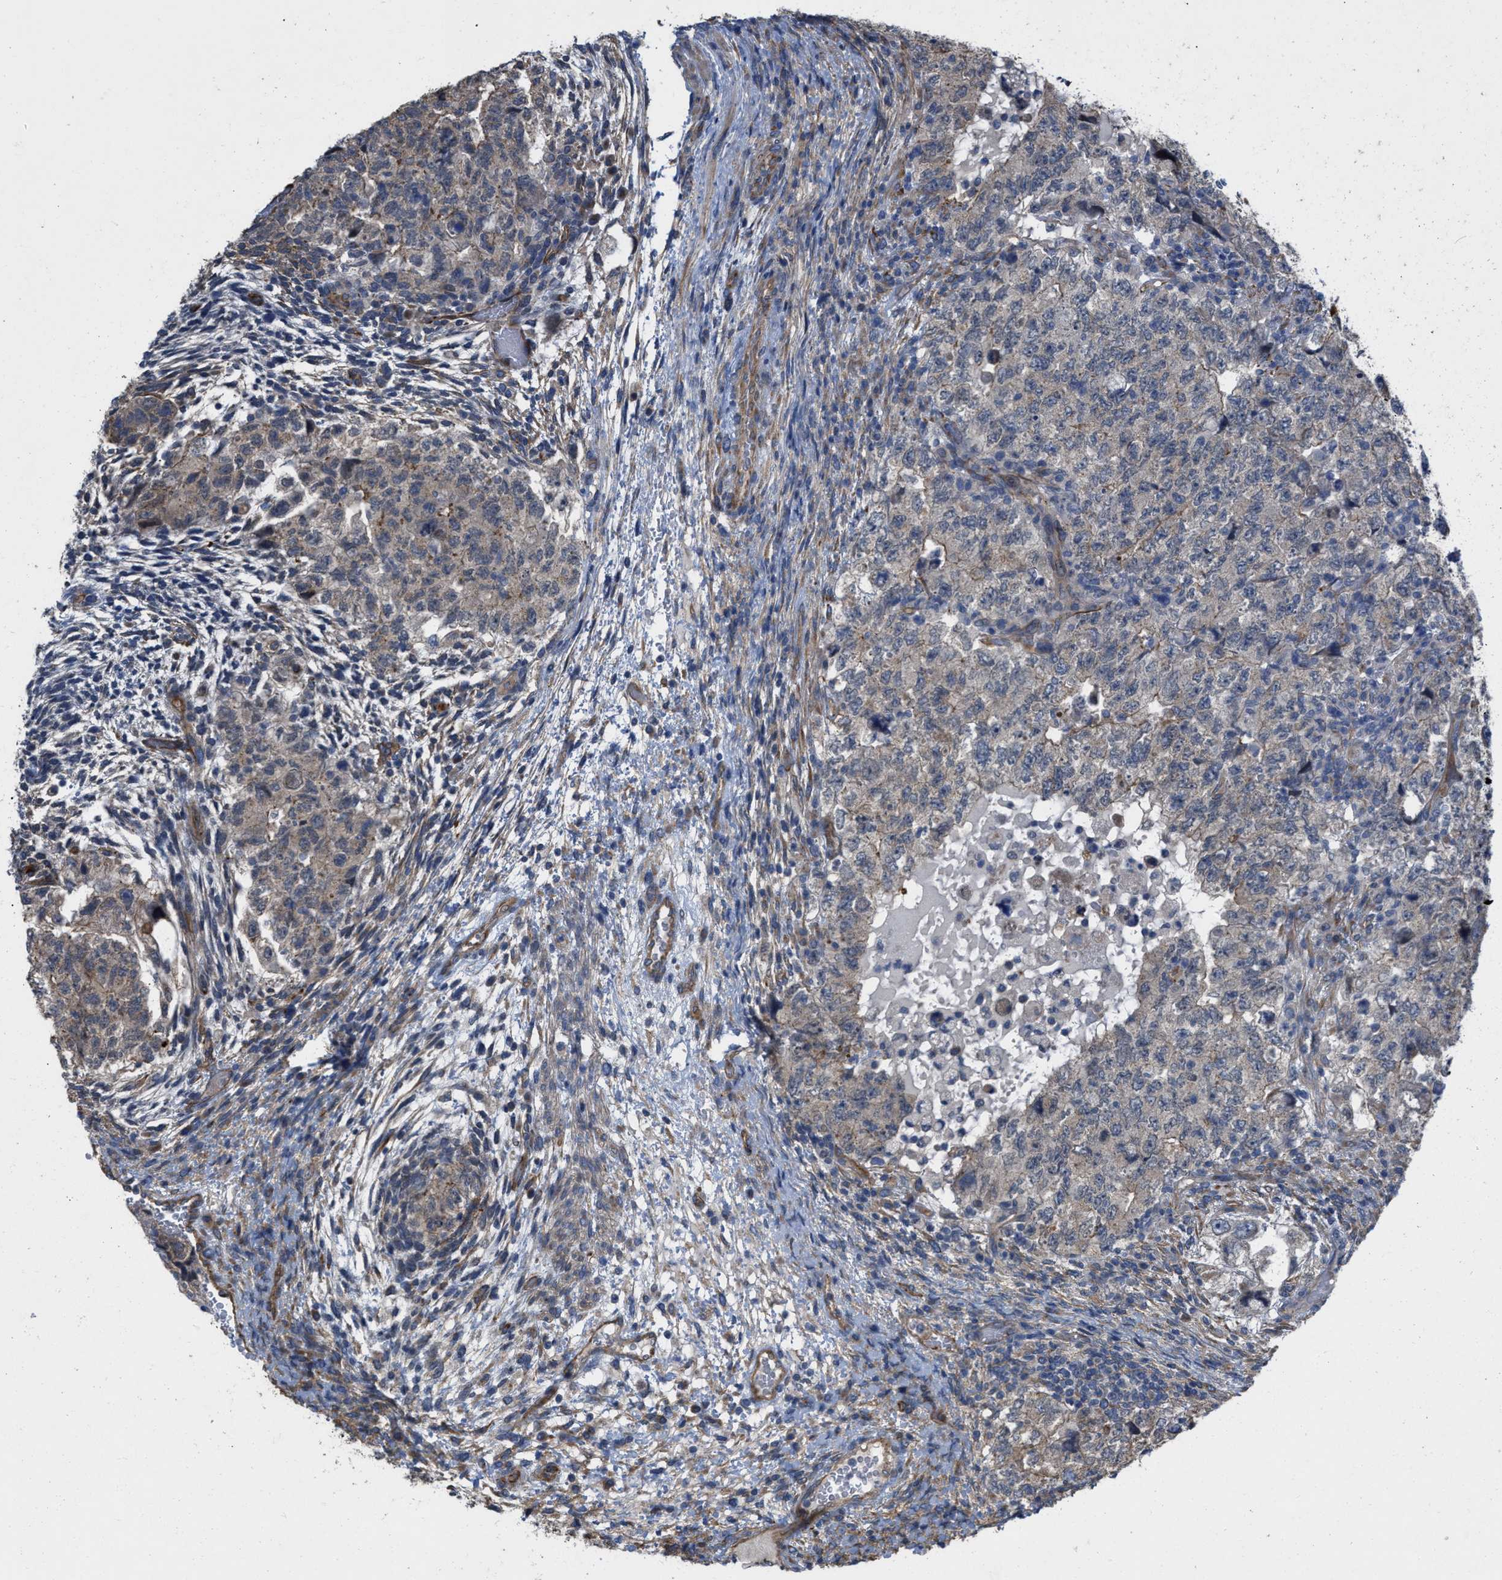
{"staining": {"intensity": "weak", "quantity": "<25%", "location": "cytoplasmic/membranous"}, "tissue": "testis cancer", "cell_type": "Tumor cells", "image_type": "cancer", "snomed": [{"axis": "morphology", "description": "Carcinoma, Embryonal, NOS"}, {"axis": "topography", "description": "Testis"}], "caption": "The image reveals no significant staining in tumor cells of embryonal carcinoma (testis).", "gene": "SLC4A11", "patient": {"sex": "male", "age": 36}}